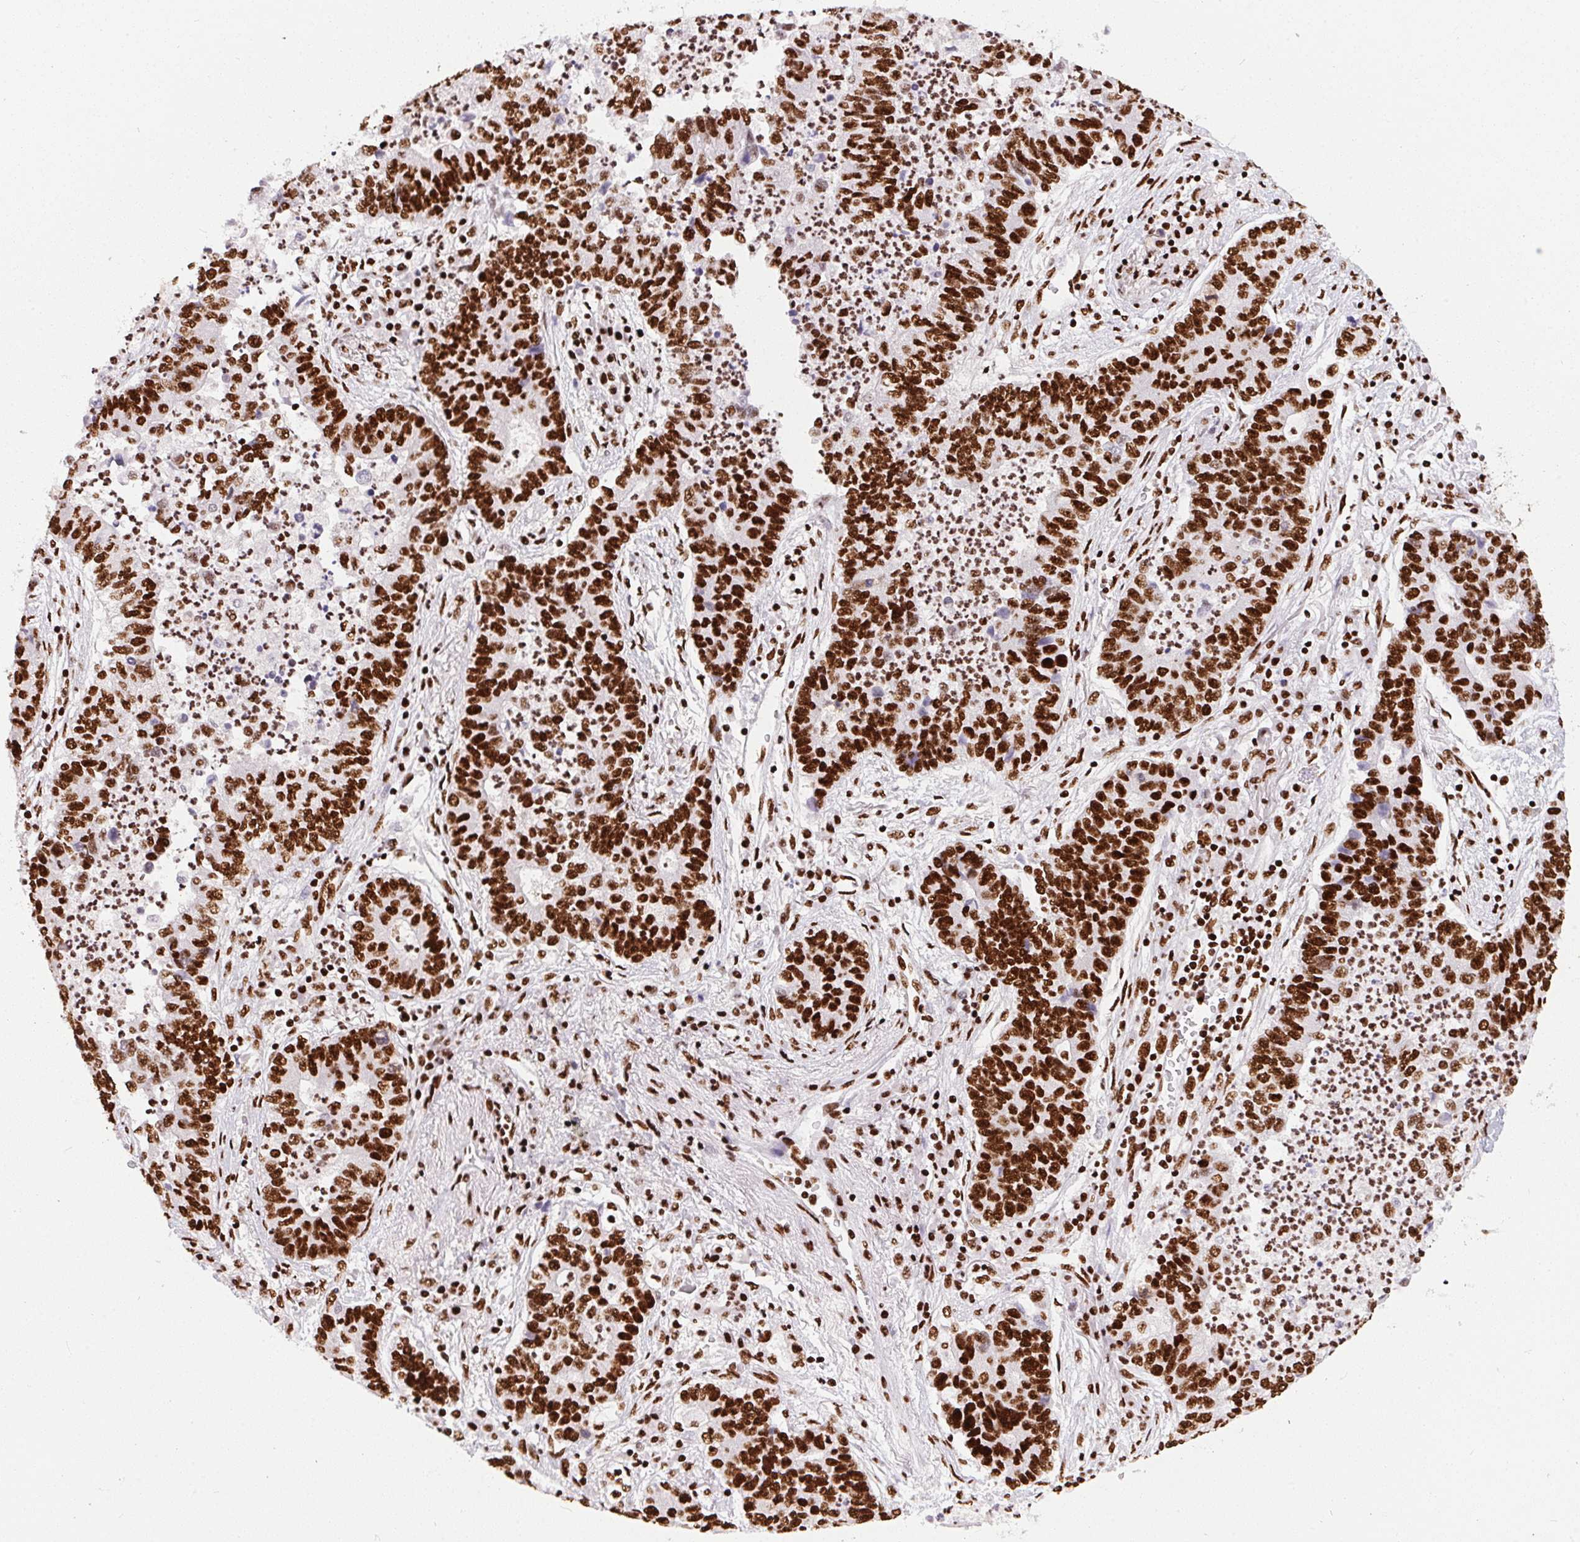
{"staining": {"intensity": "strong", "quantity": ">75%", "location": "nuclear"}, "tissue": "lung cancer", "cell_type": "Tumor cells", "image_type": "cancer", "snomed": [{"axis": "morphology", "description": "Adenocarcinoma, NOS"}, {"axis": "topography", "description": "Lung"}], "caption": "This image displays immunohistochemistry (IHC) staining of lung cancer (adenocarcinoma), with high strong nuclear expression in about >75% of tumor cells.", "gene": "PAGE3", "patient": {"sex": "female", "age": 57}}